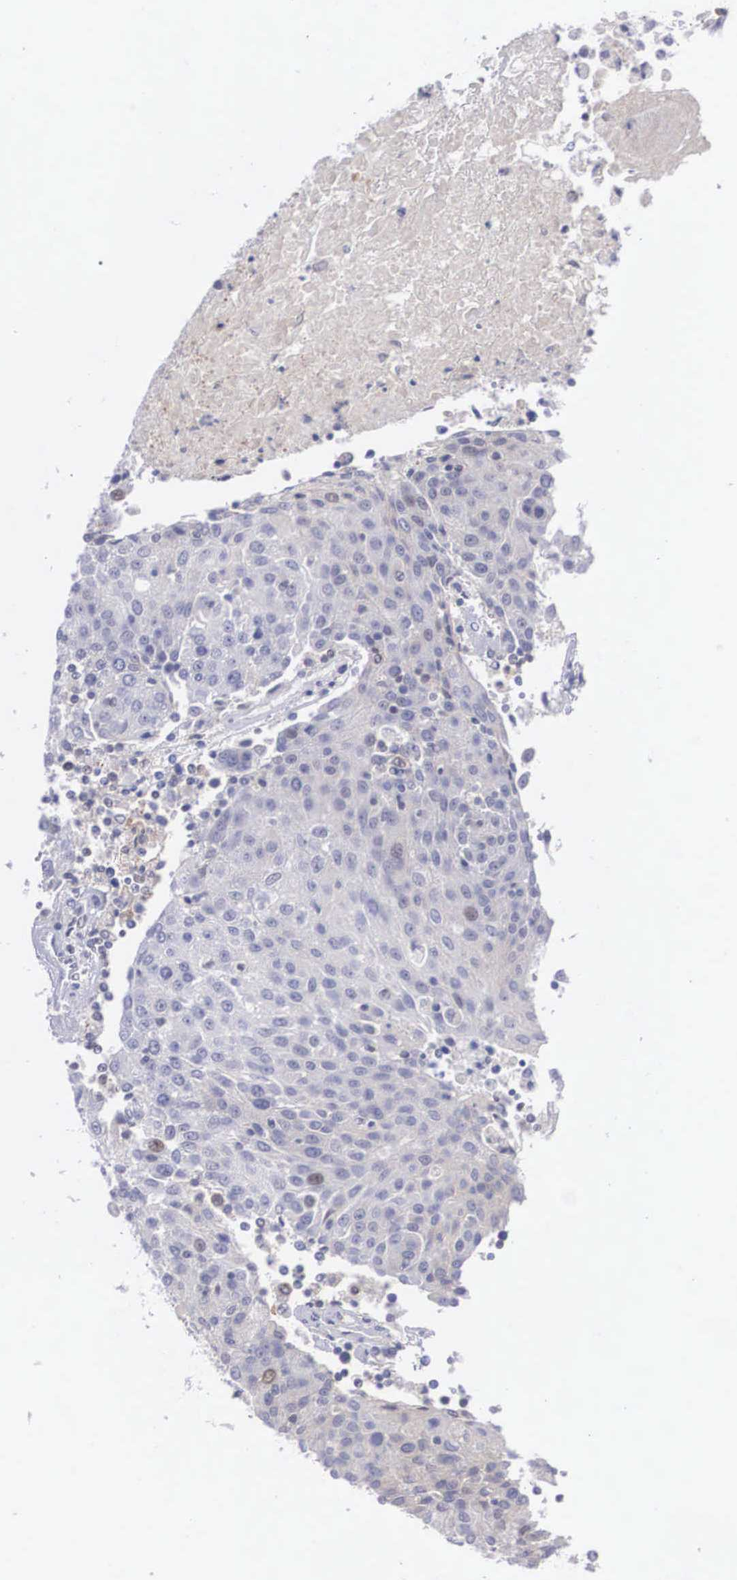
{"staining": {"intensity": "weak", "quantity": "<25%", "location": "nuclear"}, "tissue": "urothelial cancer", "cell_type": "Tumor cells", "image_type": "cancer", "snomed": [{"axis": "morphology", "description": "Urothelial carcinoma, High grade"}, {"axis": "topography", "description": "Urinary bladder"}], "caption": "IHC histopathology image of neoplastic tissue: human urothelial cancer stained with DAB (3,3'-diaminobenzidine) exhibits no significant protein positivity in tumor cells.", "gene": "RBPJ", "patient": {"sex": "female", "age": 85}}